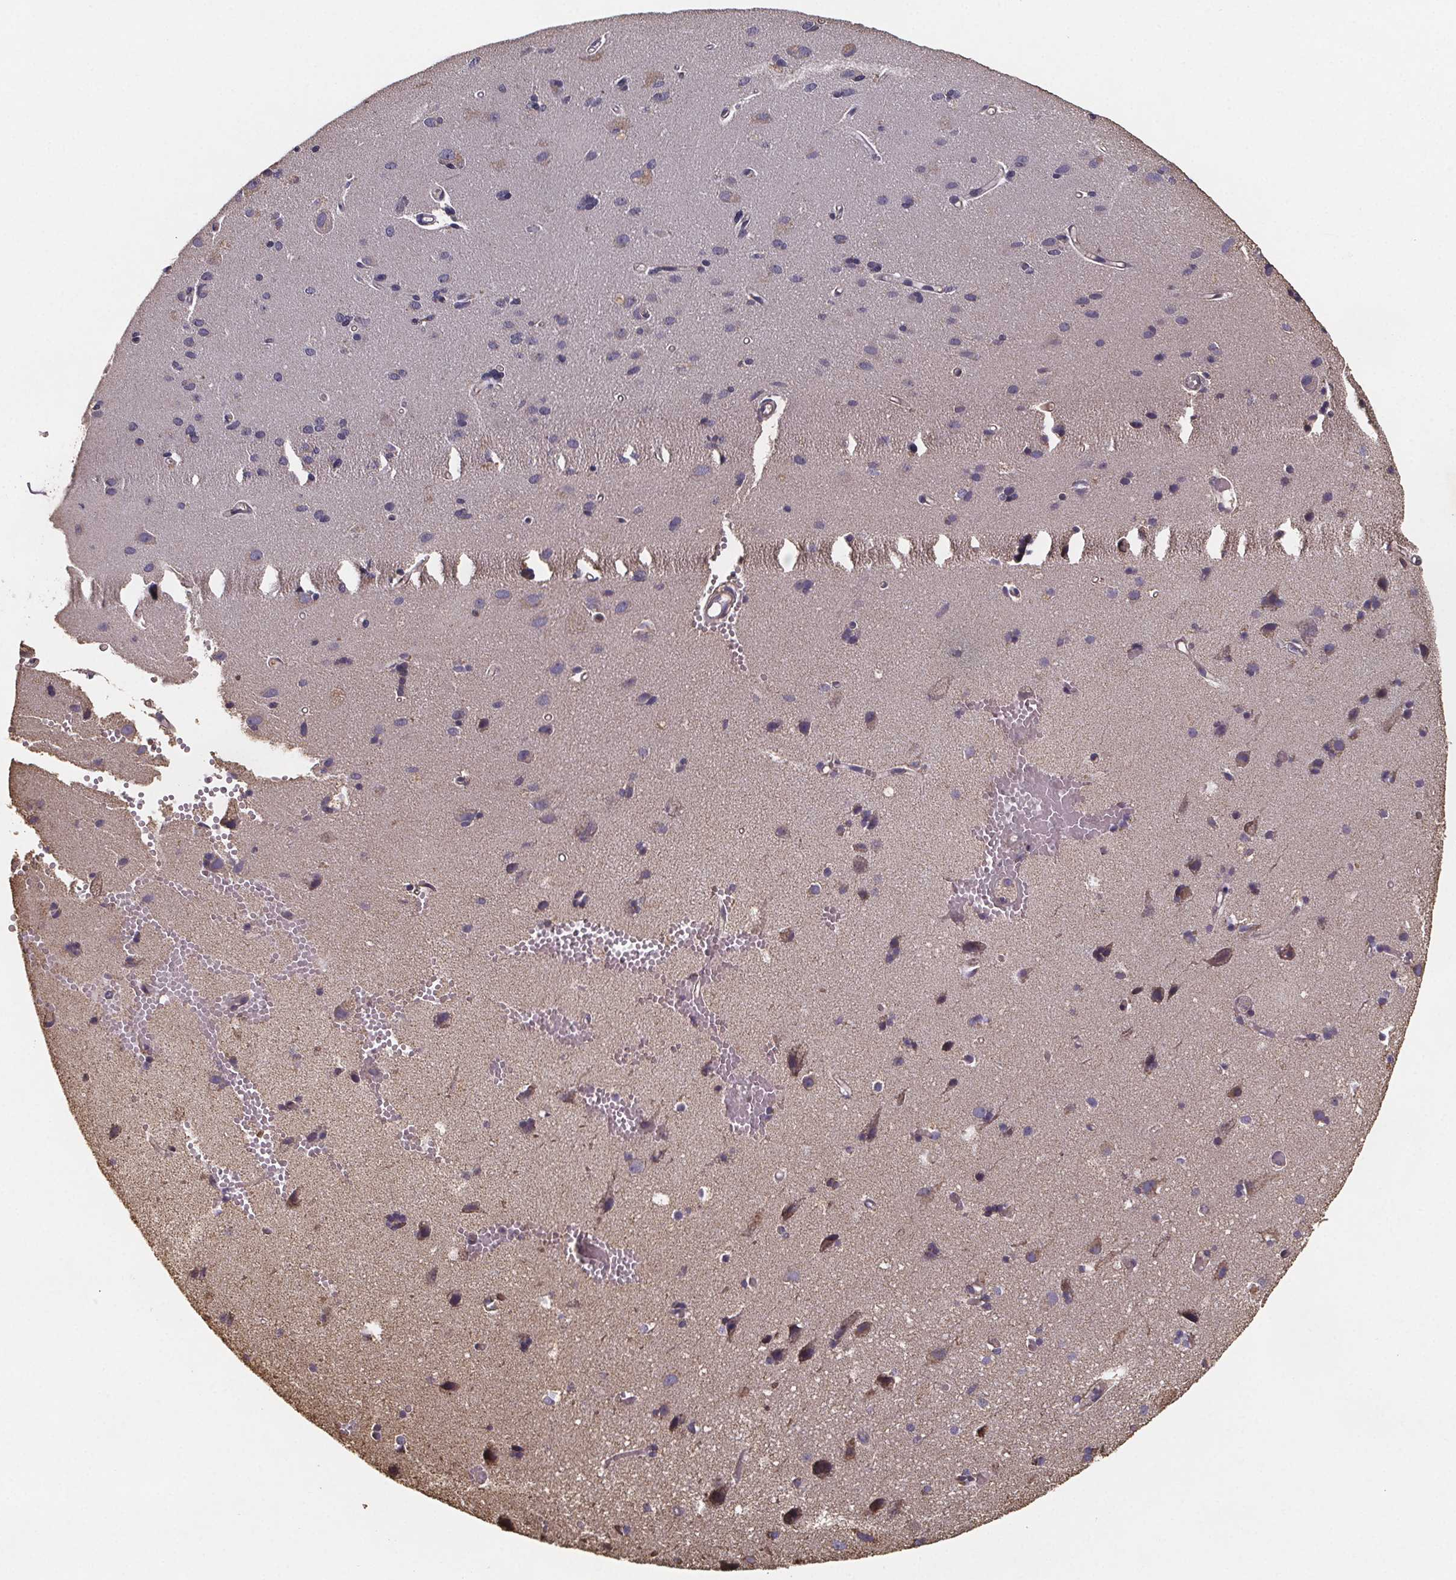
{"staining": {"intensity": "negative", "quantity": "none", "location": "none"}, "tissue": "cerebral cortex", "cell_type": "Endothelial cells", "image_type": "normal", "snomed": [{"axis": "morphology", "description": "Normal tissue, NOS"}, {"axis": "morphology", "description": "Glioma, malignant, High grade"}, {"axis": "topography", "description": "Cerebral cortex"}], "caption": "Immunohistochemistry (IHC) photomicrograph of normal cerebral cortex: cerebral cortex stained with DAB (3,3'-diaminobenzidine) reveals no significant protein staining in endothelial cells.", "gene": "SLC35D2", "patient": {"sex": "male", "age": 71}}